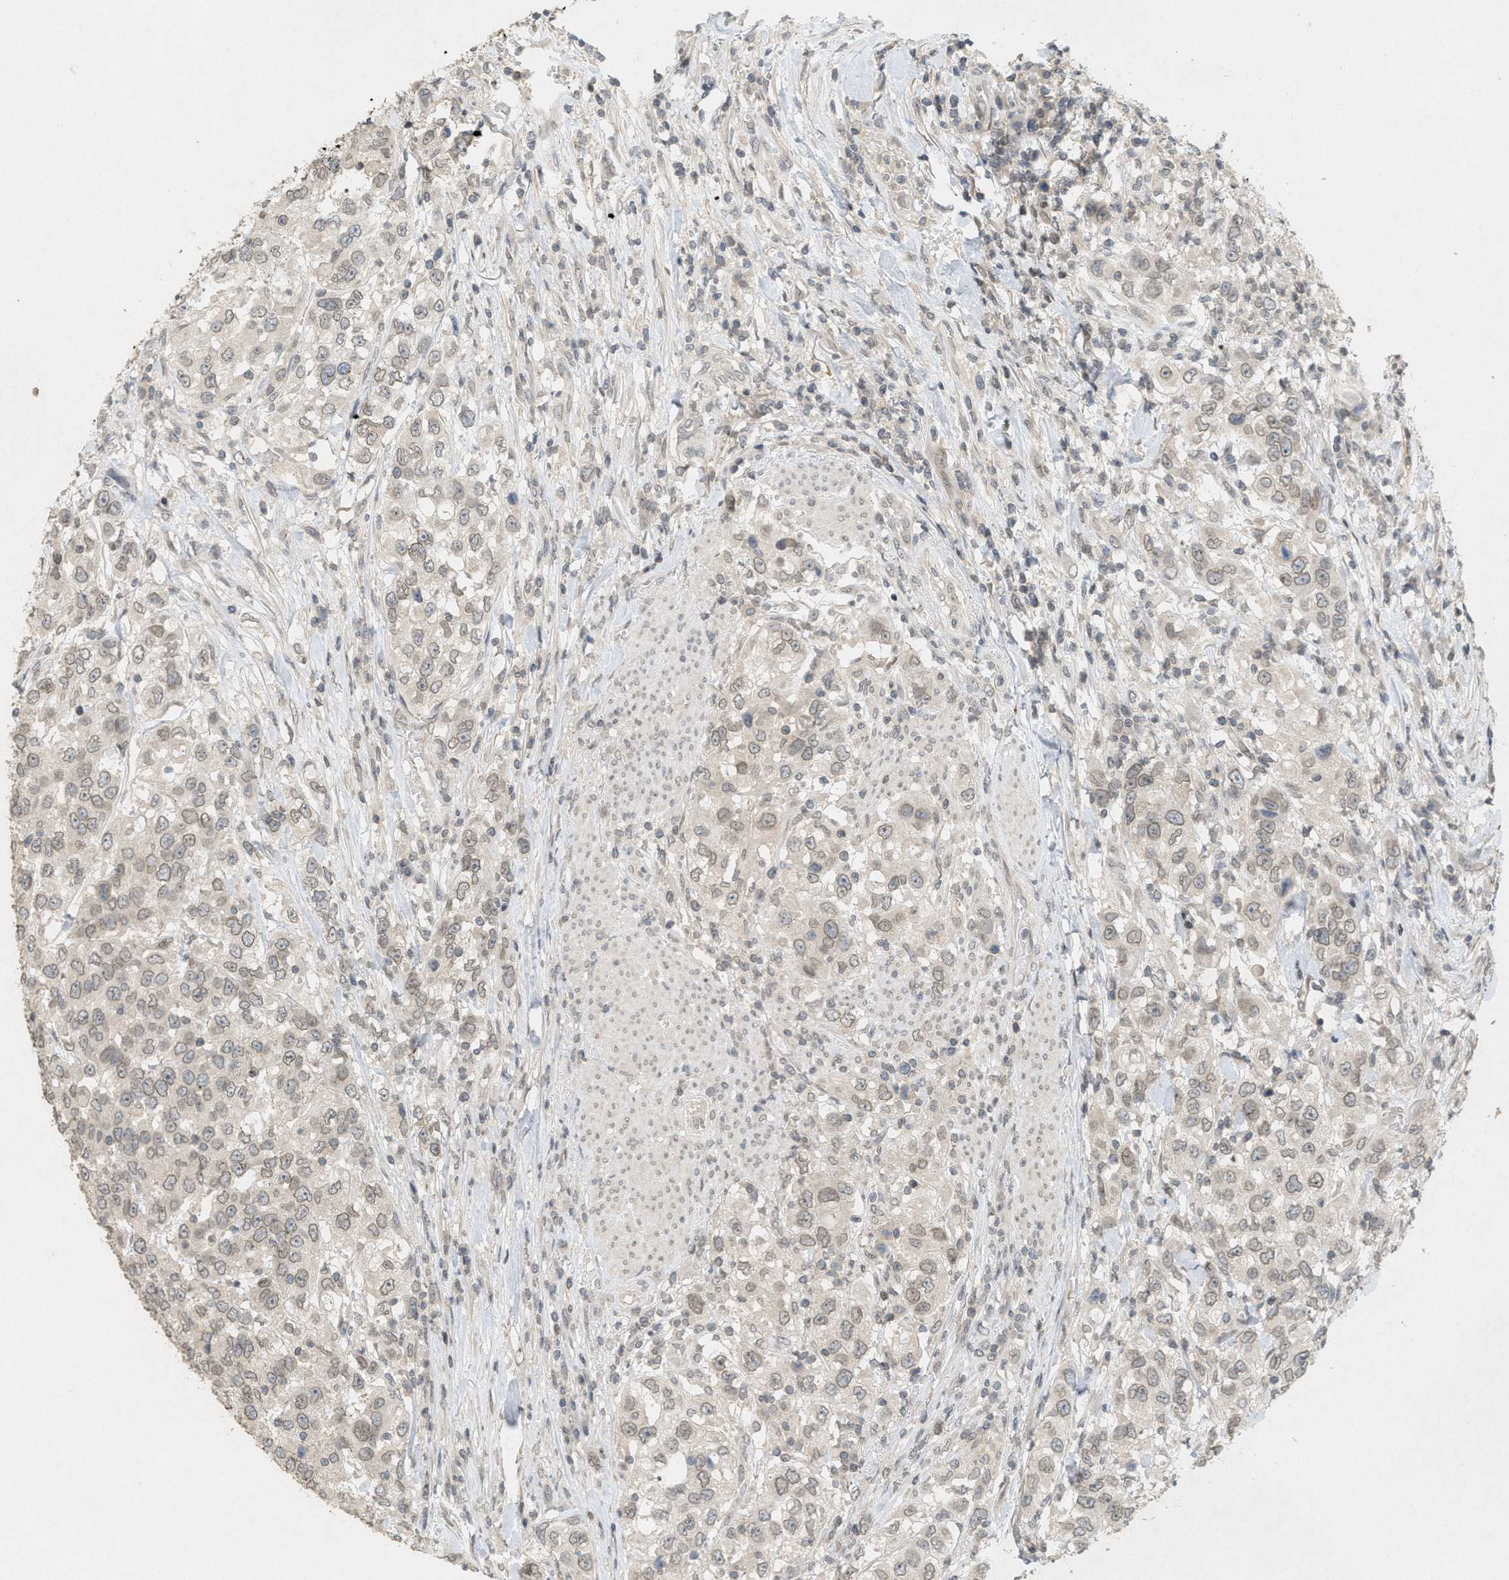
{"staining": {"intensity": "weak", "quantity": ">75%", "location": "cytoplasmic/membranous,nuclear"}, "tissue": "urothelial cancer", "cell_type": "Tumor cells", "image_type": "cancer", "snomed": [{"axis": "morphology", "description": "Urothelial carcinoma, High grade"}, {"axis": "topography", "description": "Urinary bladder"}], "caption": "Immunohistochemistry image of urothelial cancer stained for a protein (brown), which displays low levels of weak cytoplasmic/membranous and nuclear positivity in about >75% of tumor cells.", "gene": "ABHD6", "patient": {"sex": "female", "age": 80}}